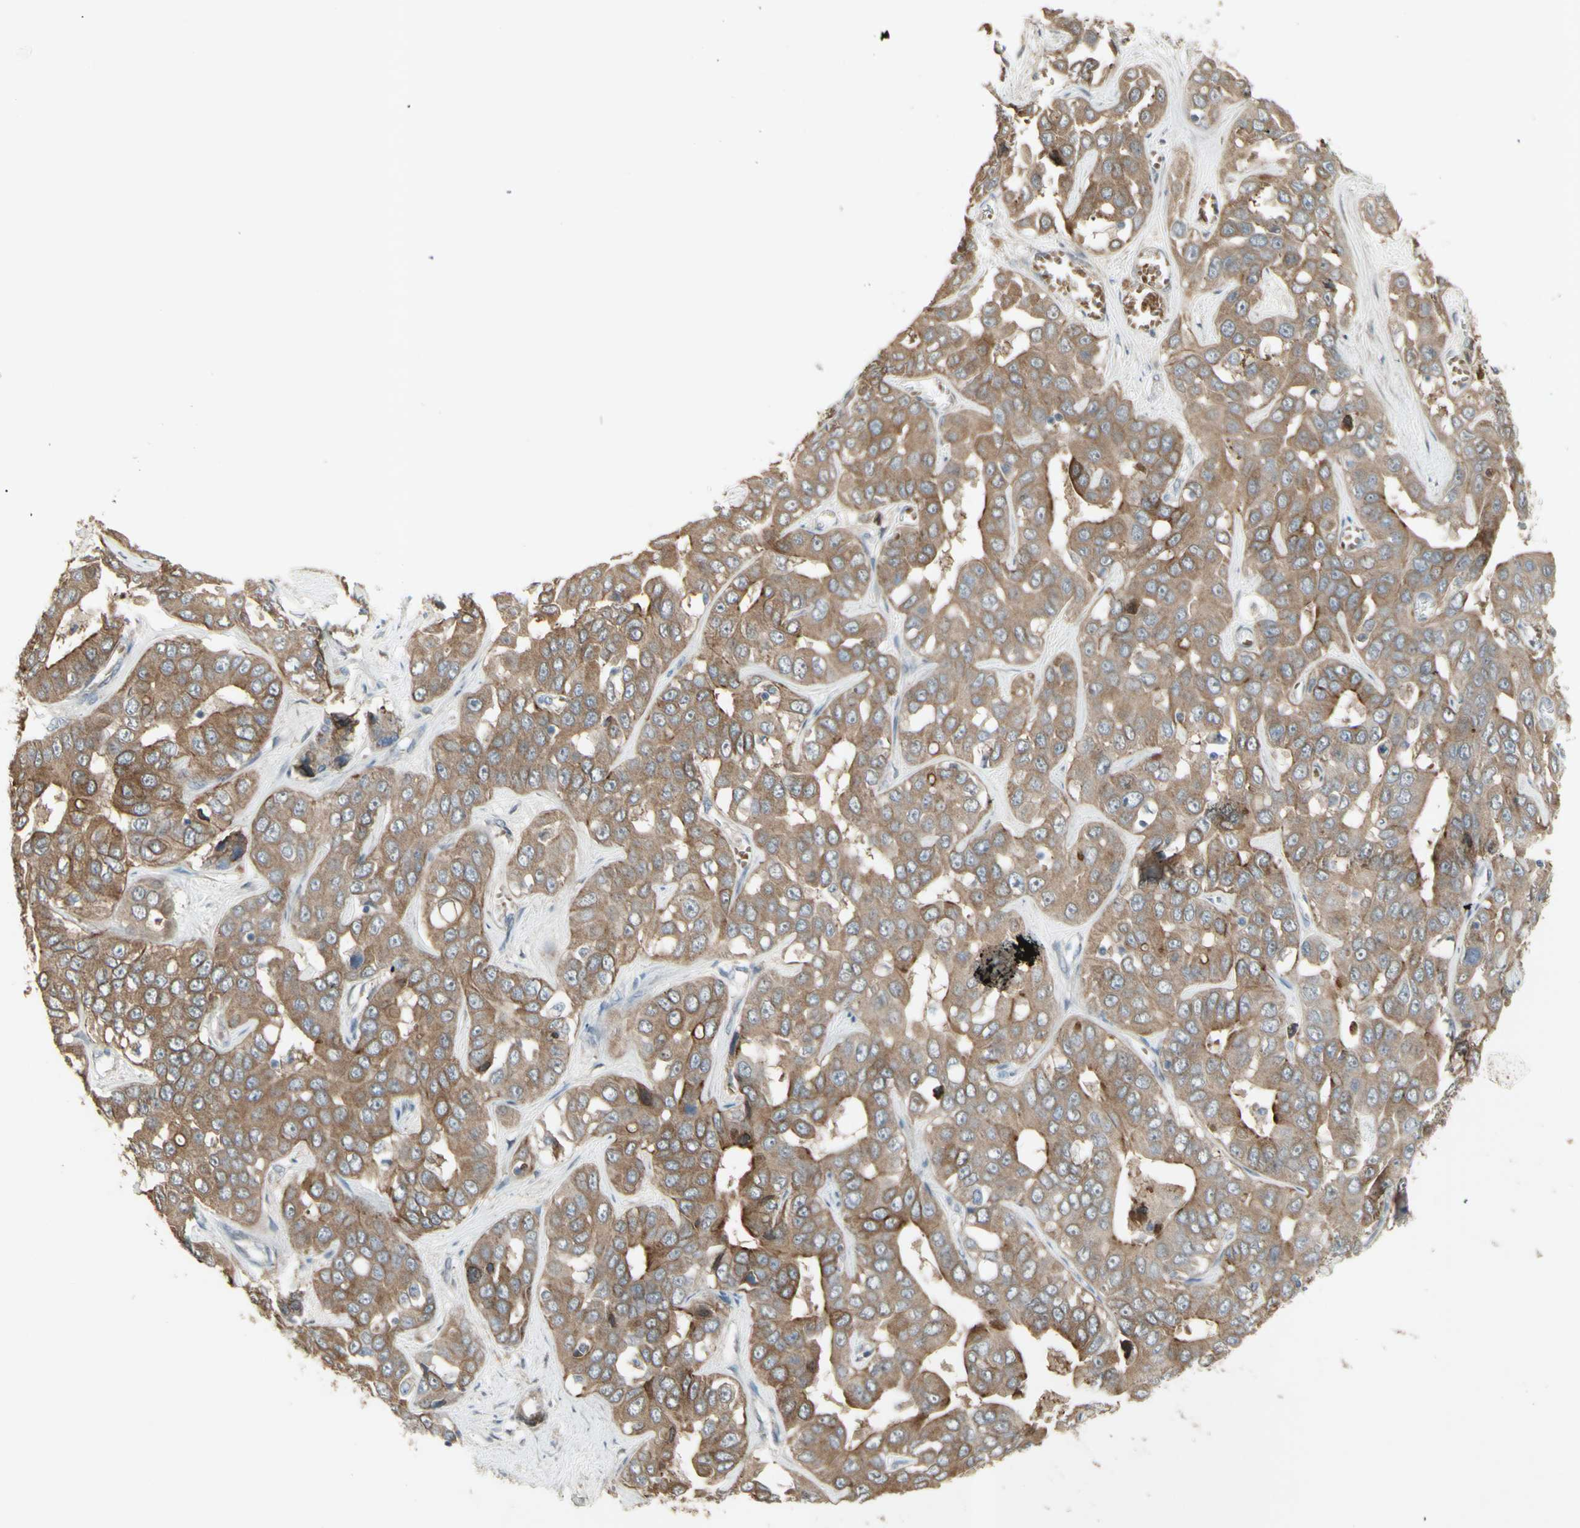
{"staining": {"intensity": "moderate", "quantity": ">75%", "location": "cytoplasmic/membranous"}, "tissue": "liver cancer", "cell_type": "Tumor cells", "image_type": "cancer", "snomed": [{"axis": "morphology", "description": "Cholangiocarcinoma"}, {"axis": "topography", "description": "Liver"}], "caption": "A brown stain labels moderate cytoplasmic/membranous positivity of a protein in liver cancer tumor cells.", "gene": "GRAMD1B", "patient": {"sex": "female", "age": 52}}